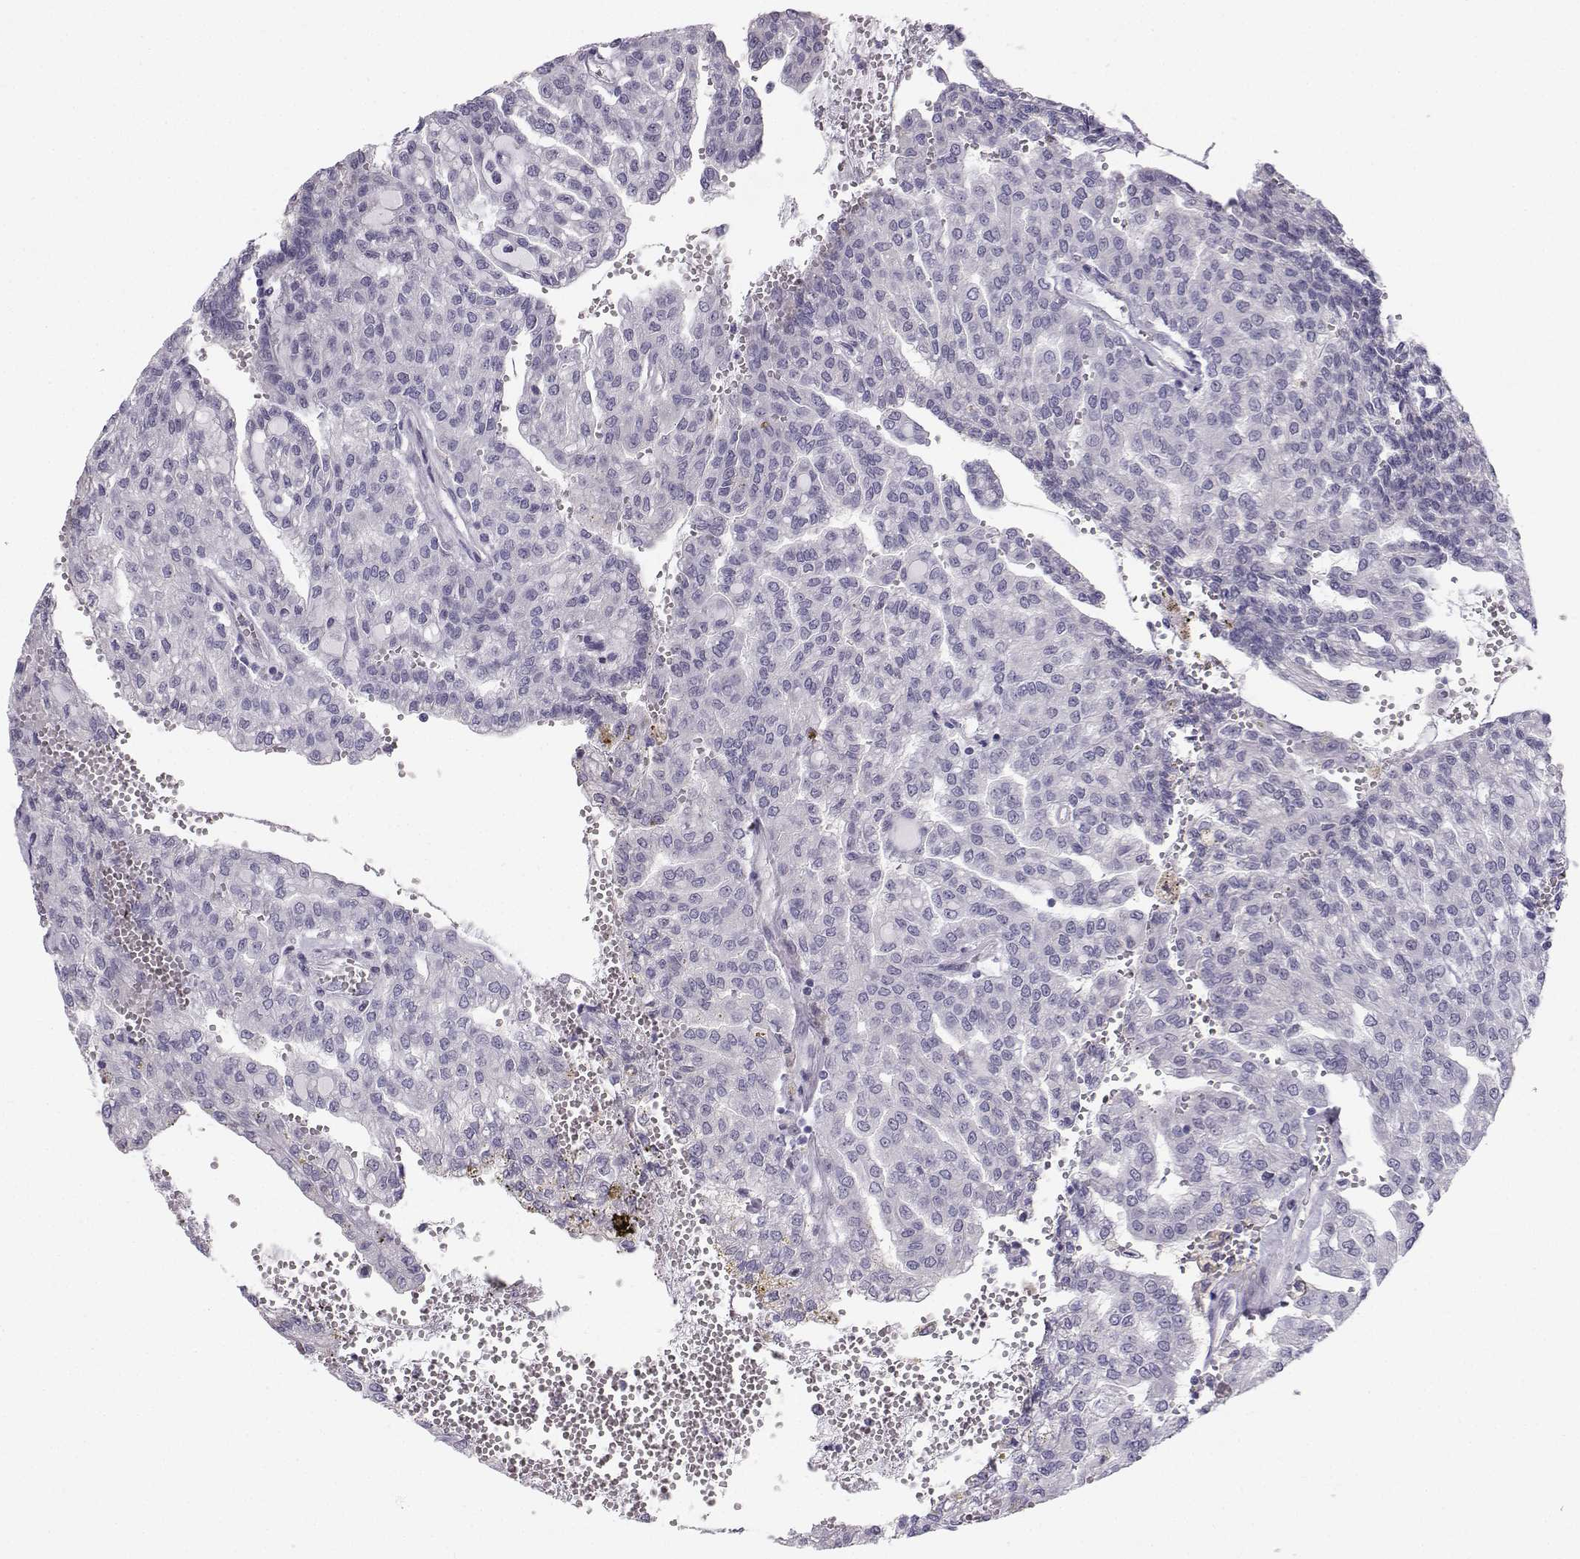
{"staining": {"intensity": "negative", "quantity": "none", "location": "none"}, "tissue": "renal cancer", "cell_type": "Tumor cells", "image_type": "cancer", "snomed": [{"axis": "morphology", "description": "Adenocarcinoma, NOS"}, {"axis": "topography", "description": "Kidney"}], "caption": "This image is of renal cancer stained with immunohistochemistry to label a protein in brown with the nuclei are counter-stained blue. There is no expression in tumor cells. (DAB (3,3'-diaminobenzidine) IHC, high magnification).", "gene": "SYCE1", "patient": {"sex": "male", "age": 63}}